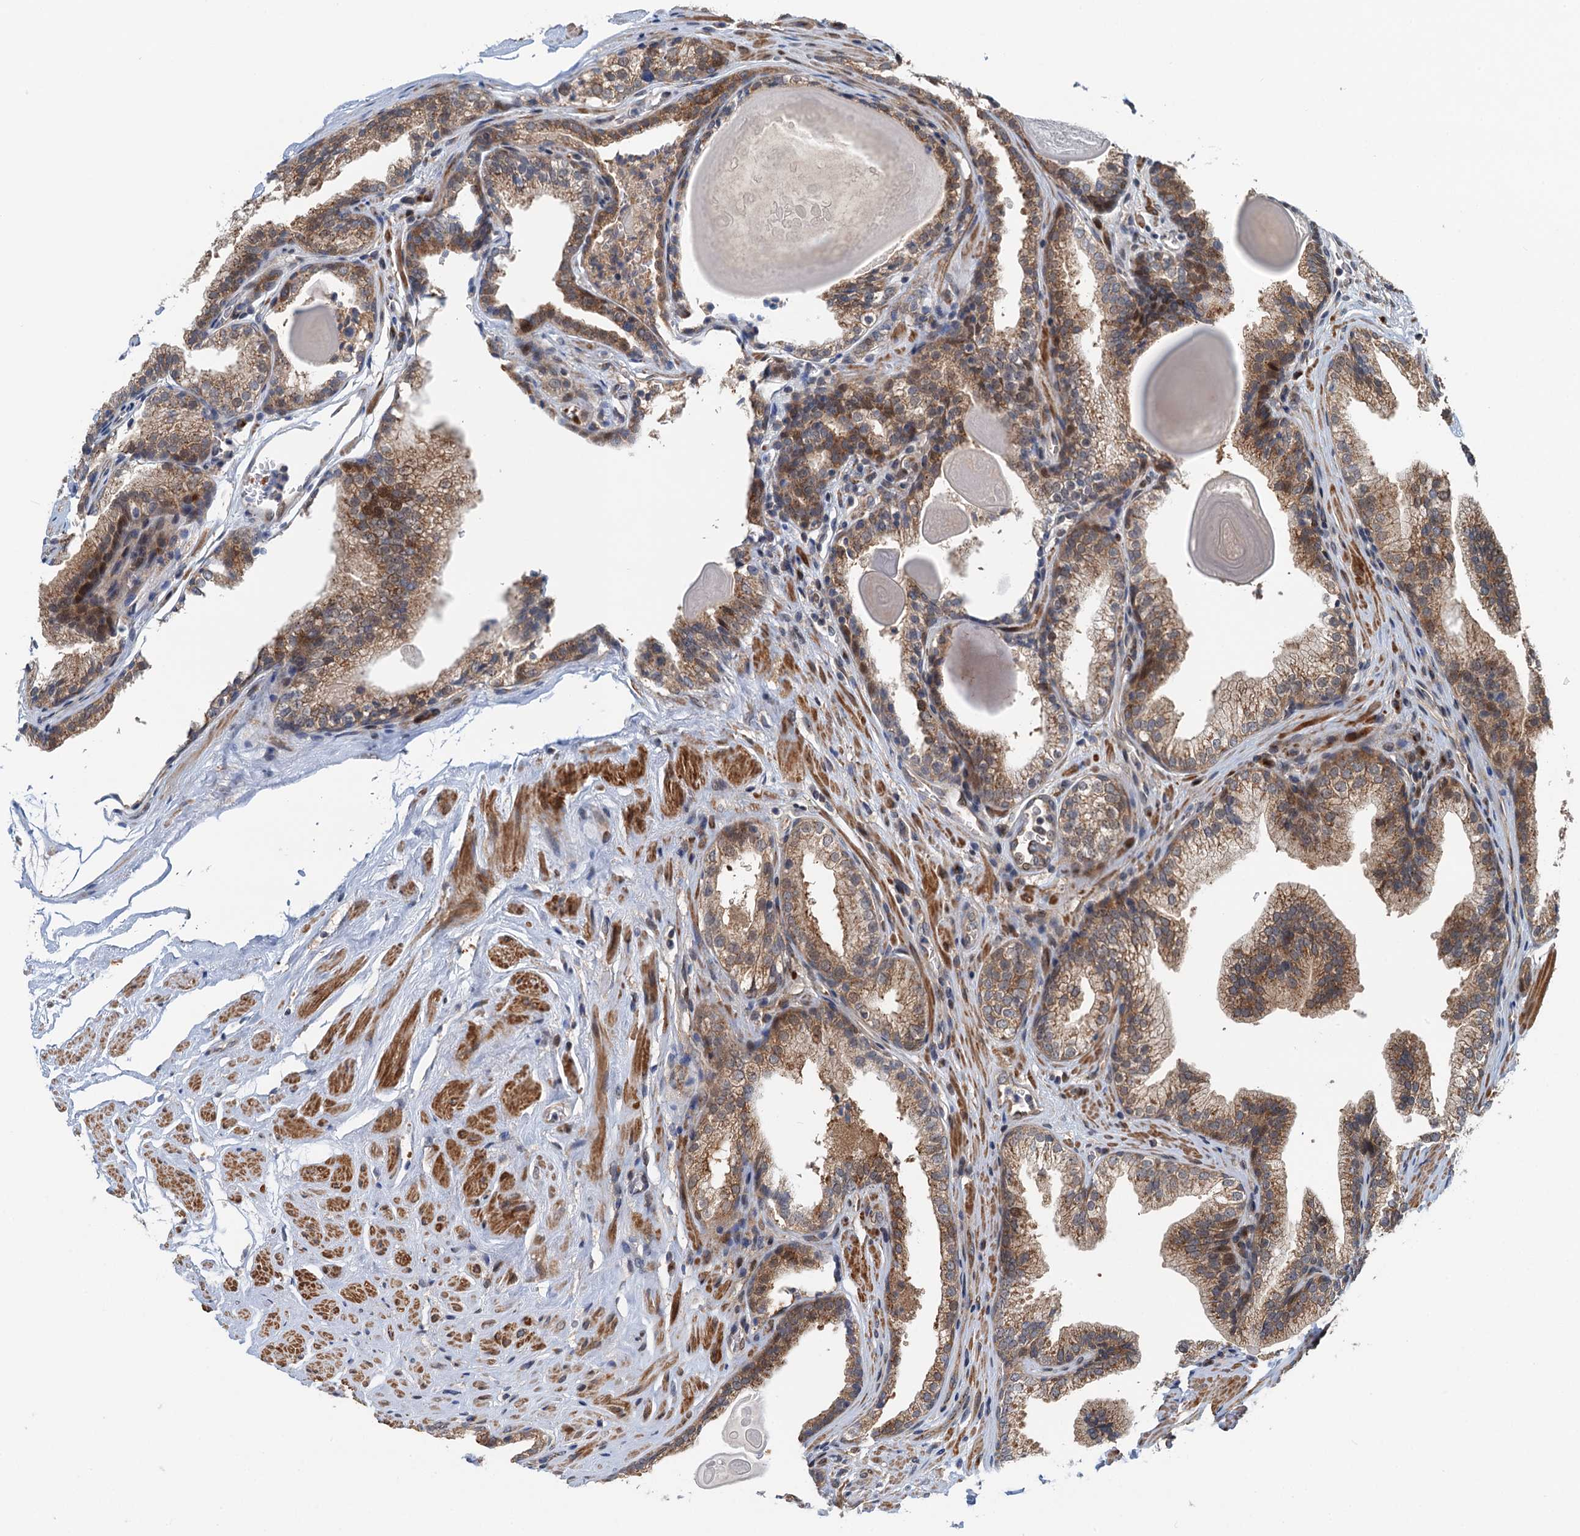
{"staining": {"intensity": "moderate", "quantity": ">75%", "location": "cytoplasmic/membranous"}, "tissue": "prostate cancer", "cell_type": "Tumor cells", "image_type": "cancer", "snomed": [{"axis": "morphology", "description": "Adenocarcinoma, High grade"}, {"axis": "topography", "description": "Prostate"}], "caption": "Immunohistochemistry of human prostate adenocarcinoma (high-grade) reveals medium levels of moderate cytoplasmic/membranous expression in about >75% of tumor cells.", "gene": "DYNC2I2", "patient": {"sex": "male", "age": 63}}